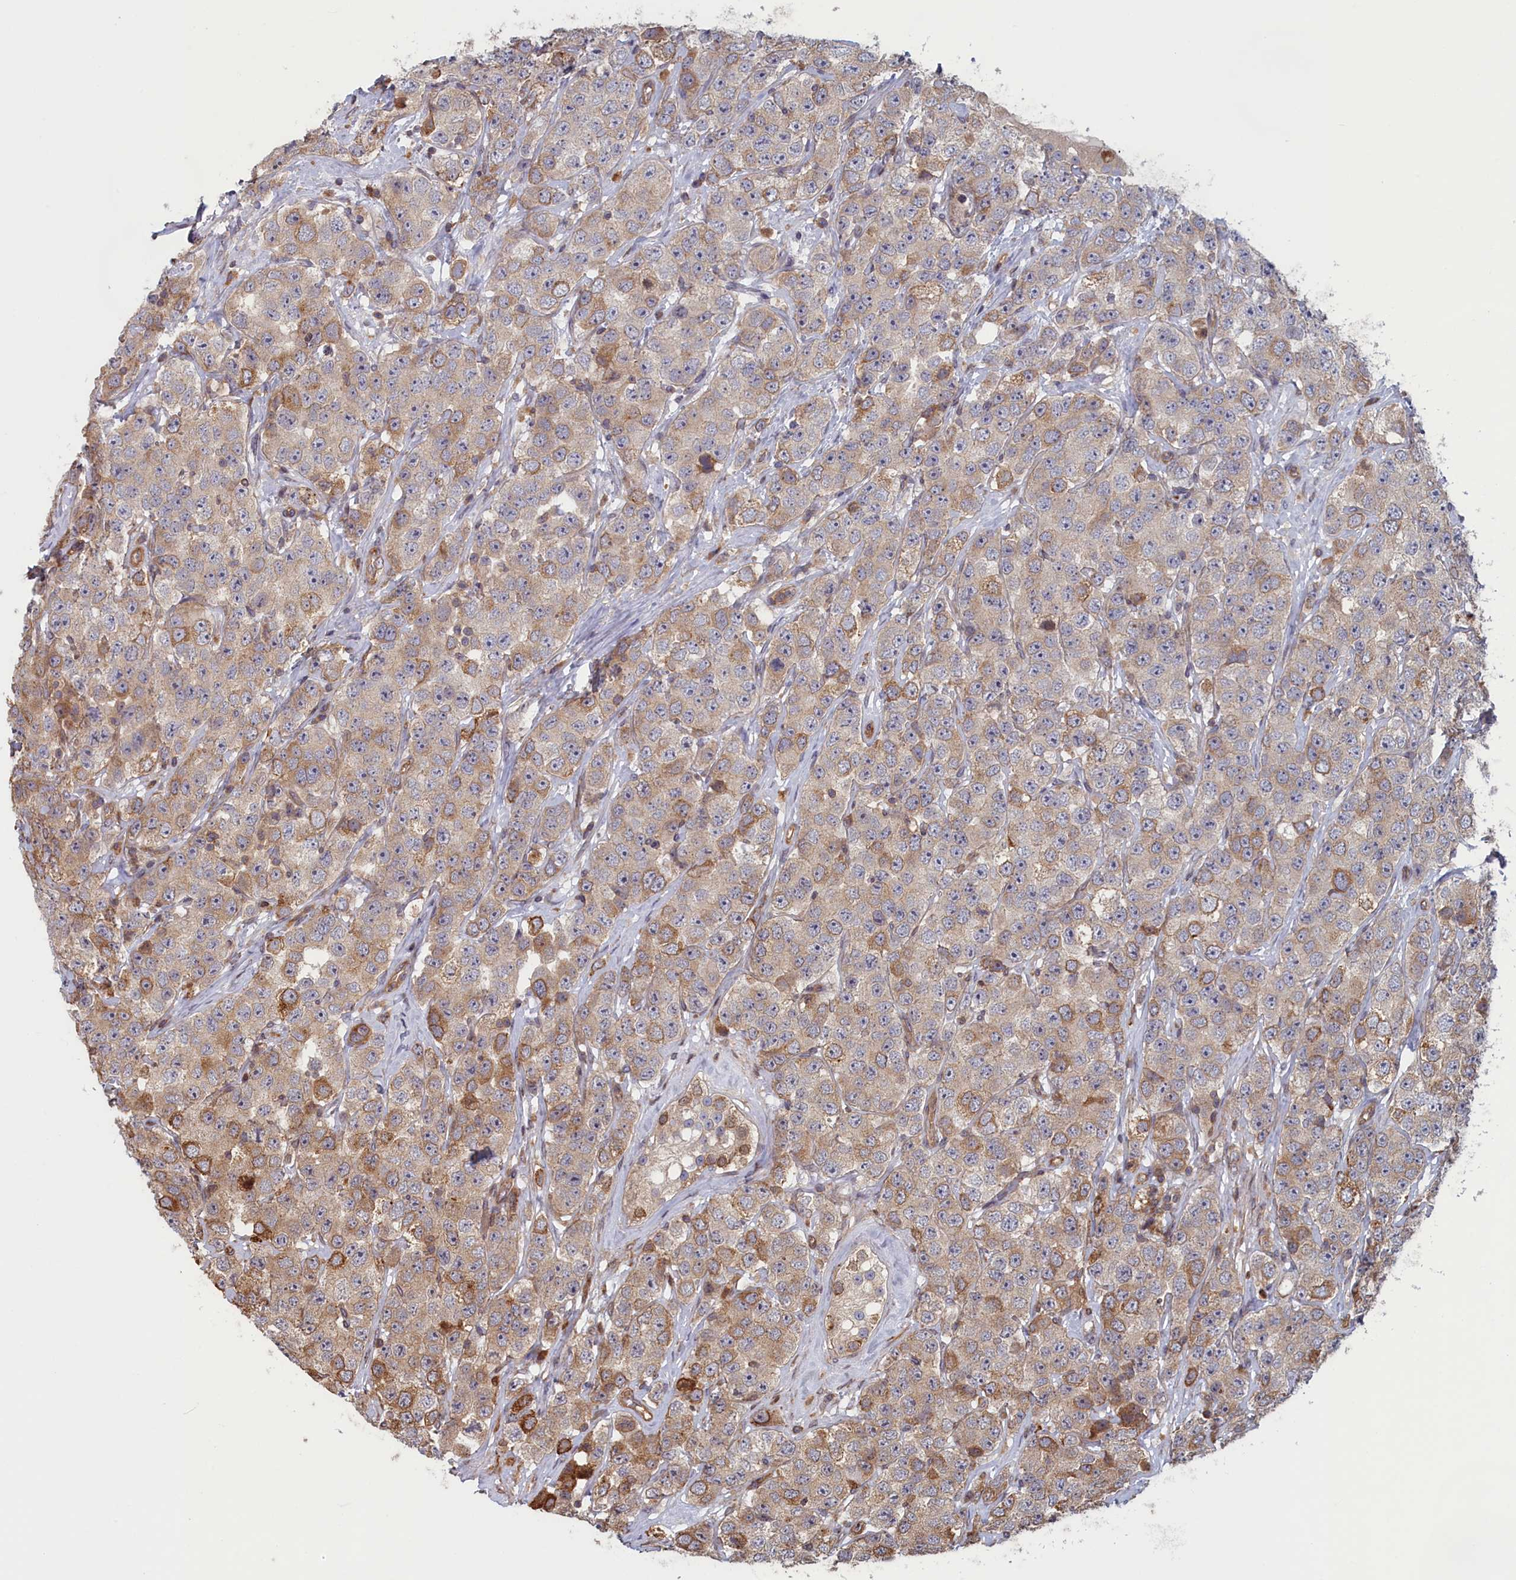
{"staining": {"intensity": "moderate", "quantity": "<25%", "location": "cytoplasmic/membranous"}, "tissue": "testis cancer", "cell_type": "Tumor cells", "image_type": "cancer", "snomed": [{"axis": "morphology", "description": "Seminoma, NOS"}, {"axis": "topography", "description": "Testis"}], "caption": "A high-resolution photomicrograph shows immunohistochemistry (IHC) staining of testis cancer, which displays moderate cytoplasmic/membranous staining in approximately <25% of tumor cells.", "gene": "RILPL1", "patient": {"sex": "male", "age": 28}}